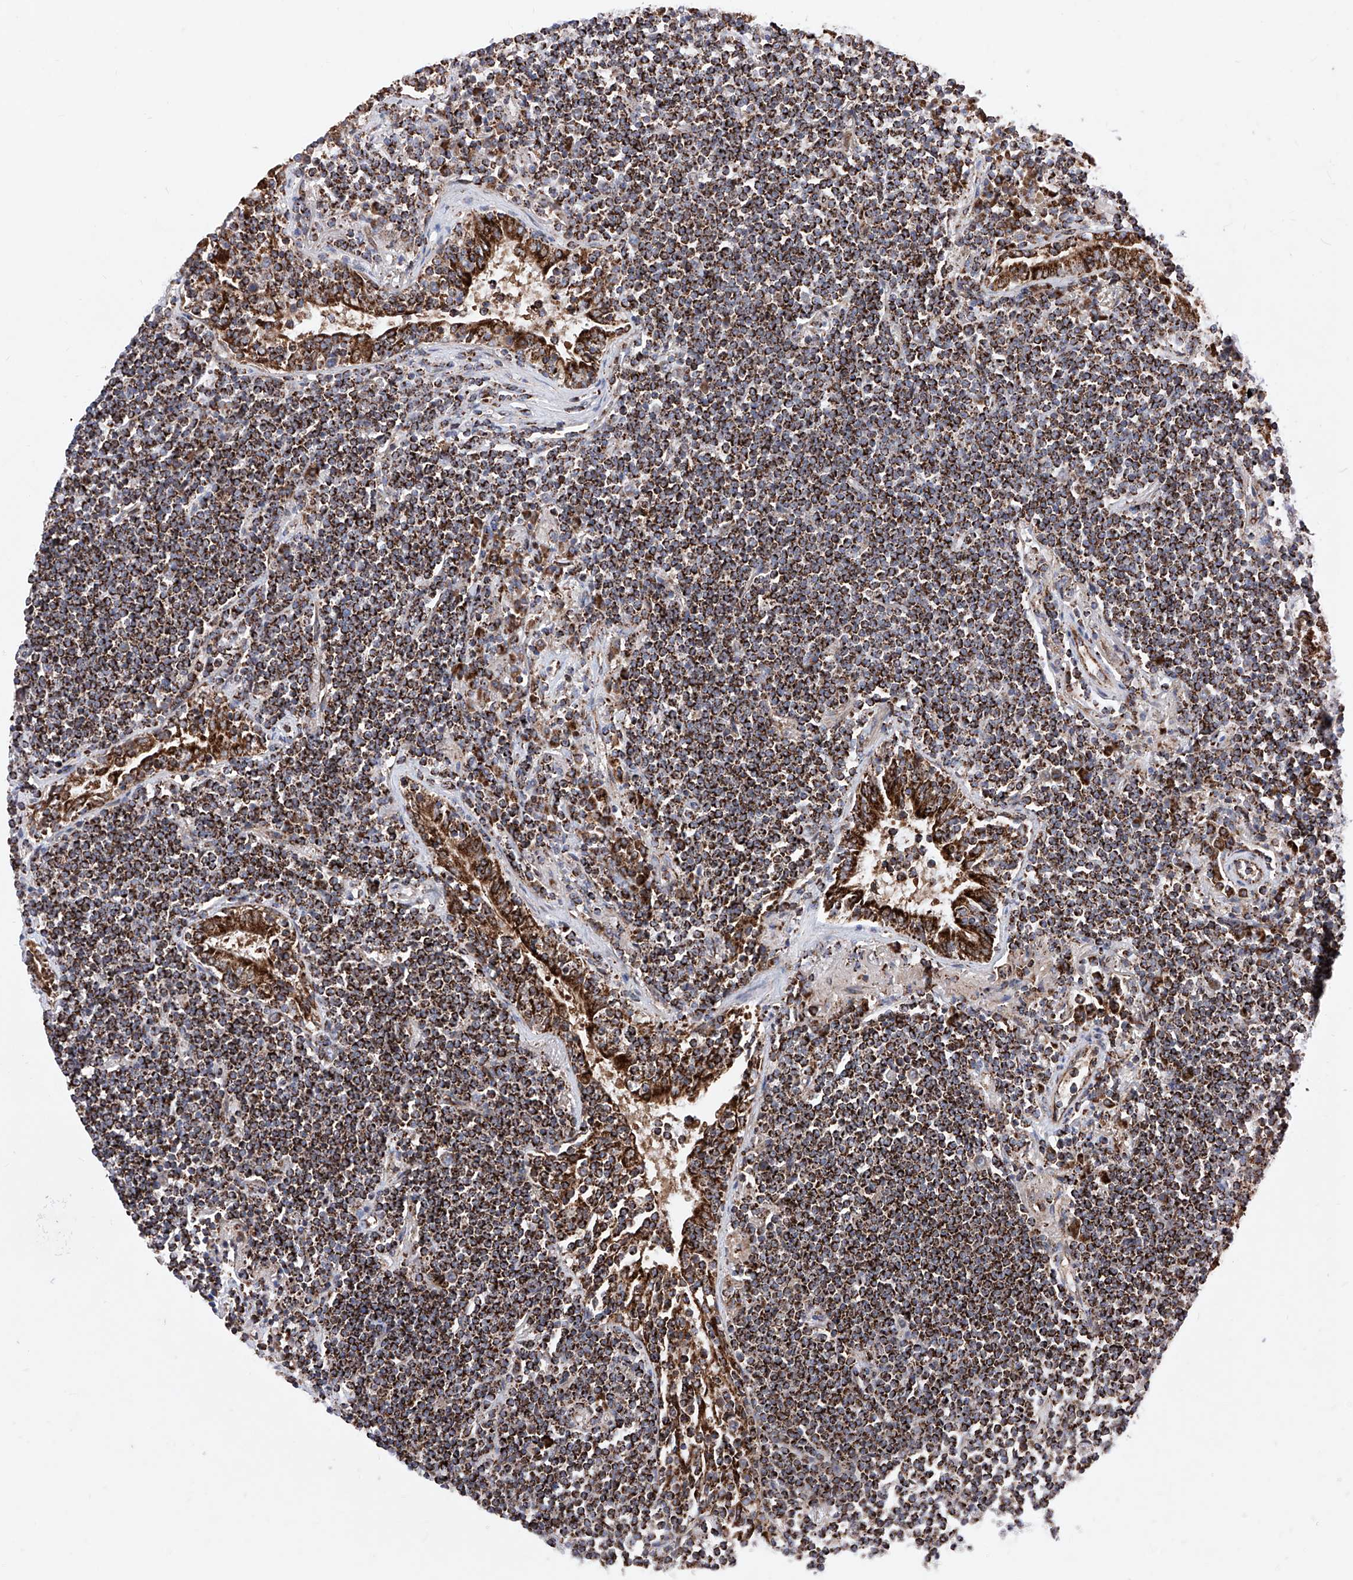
{"staining": {"intensity": "strong", "quantity": ">75%", "location": "cytoplasmic/membranous"}, "tissue": "lymphoma", "cell_type": "Tumor cells", "image_type": "cancer", "snomed": [{"axis": "morphology", "description": "Malignant lymphoma, non-Hodgkin's type, Low grade"}, {"axis": "topography", "description": "Lung"}], "caption": "Protein analysis of lymphoma tissue displays strong cytoplasmic/membranous positivity in approximately >75% of tumor cells.", "gene": "SEMA6A", "patient": {"sex": "female", "age": 71}}